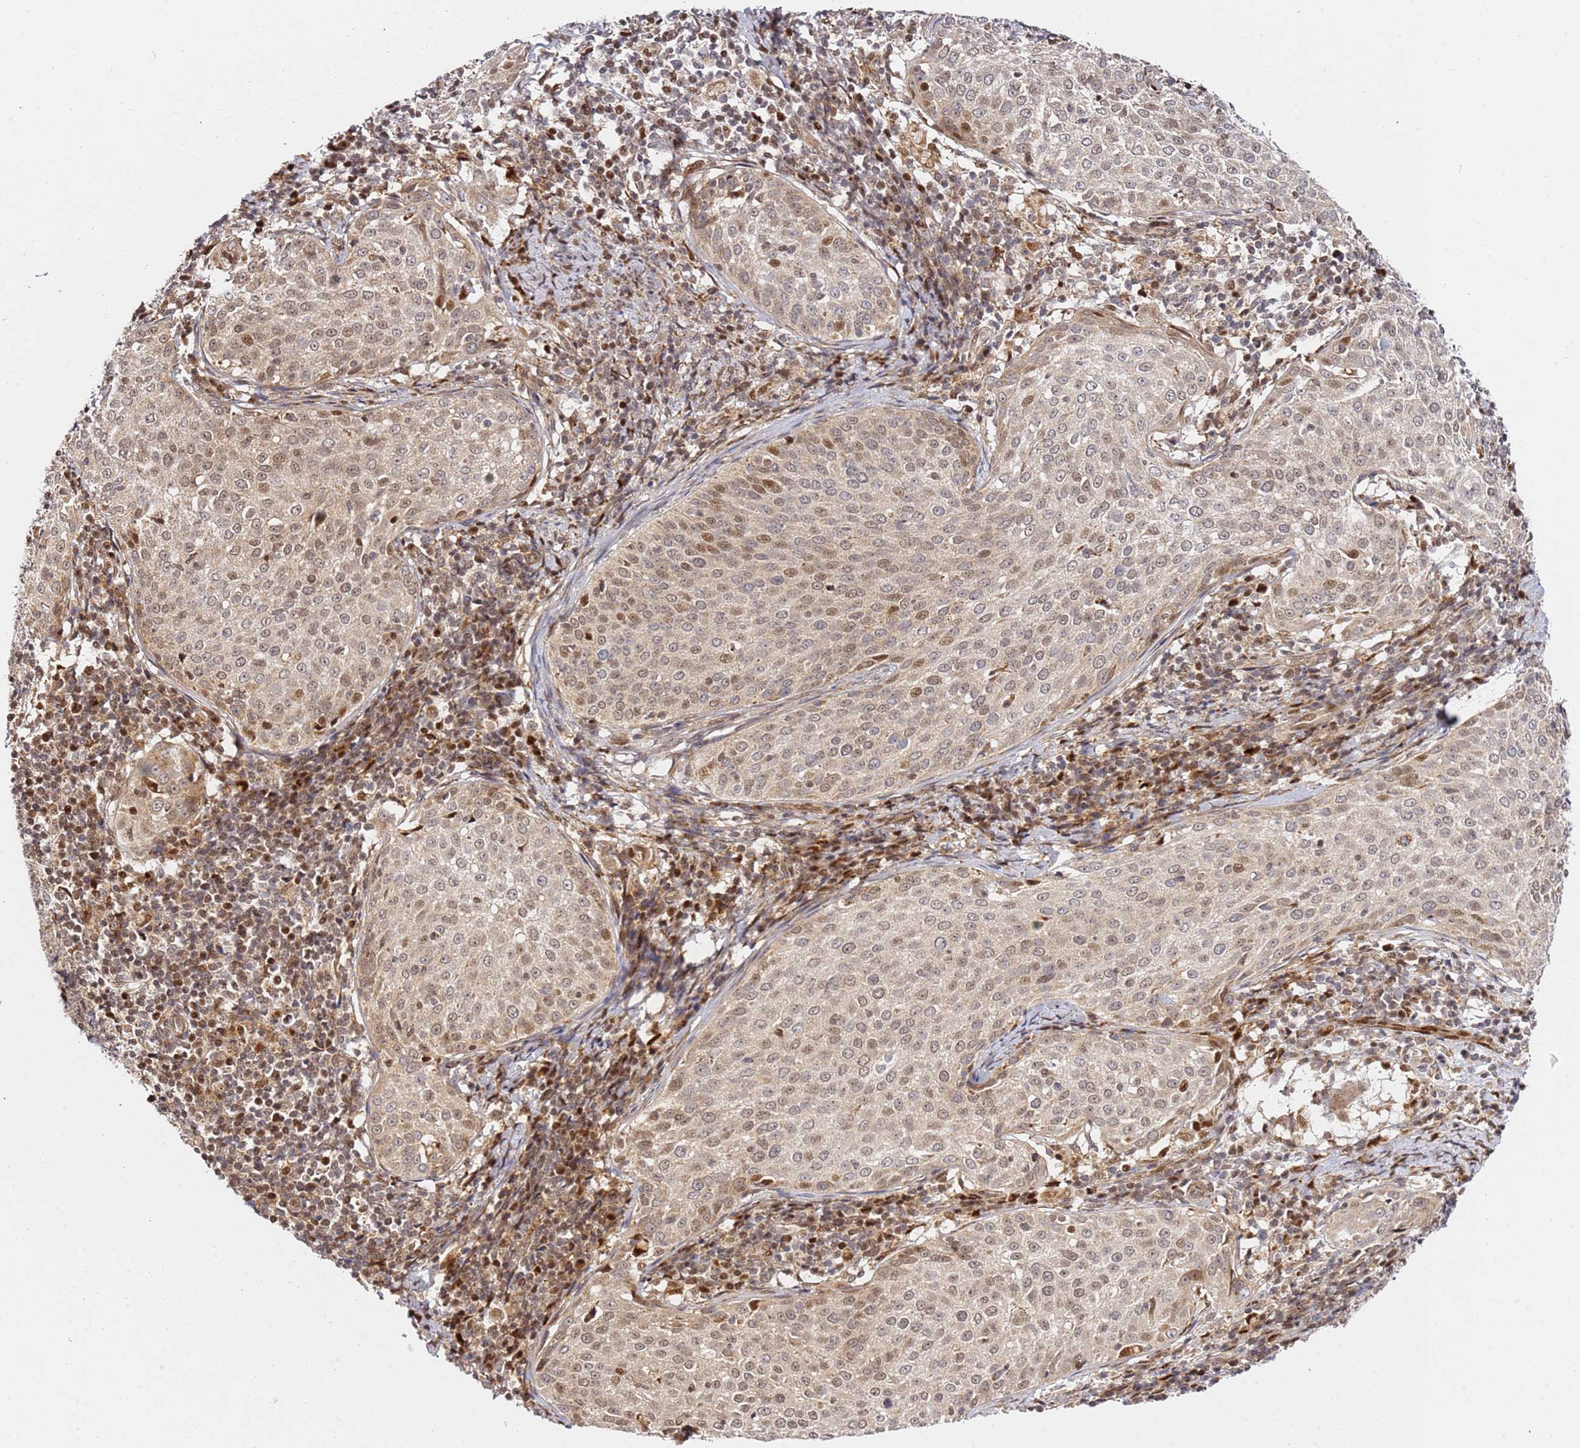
{"staining": {"intensity": "moderate", "quantity": "25%-75%", "location": "cytoplasmic/membranous,nuclear"}, "tissue": "cervical cancer", "cell_type": "Tumor cells", "image_type": "cancer", "snomed": [{"axis": "morphology", "description": "Squamous cell carcinoma, NOS"}, {"axis": "topography", "description": "Cervix"}], "caption": "Immunohistochemistry of human cervical cancer exhibits medium levels of moderate cytoplasmic/membranous and nuclear staining in approximately 25%-75% of tumor cells.", "gene": "SMOX", "patient": {"sex": "female", "age": 57}}